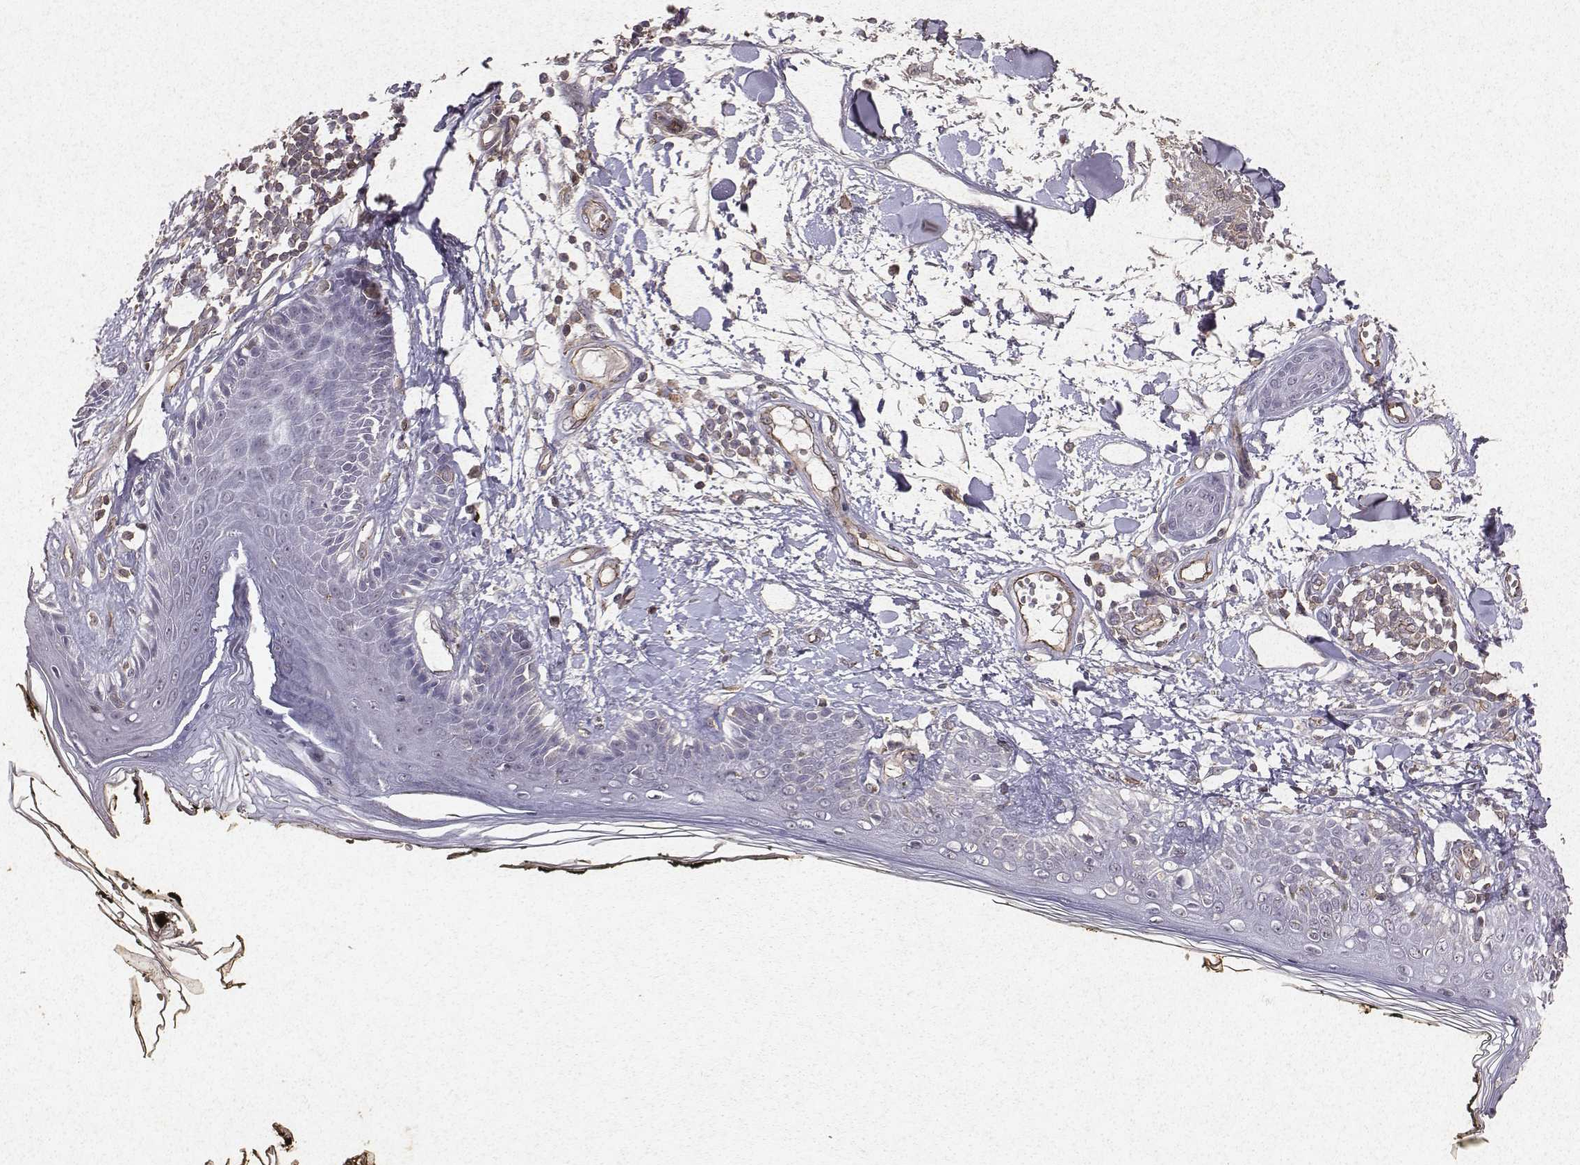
{"staining": {"intensity": "negative", "quantity": "none", "location": "none"}, "tissue": "skin", "cell_type": "Fibroblasts", "image_type": "normal", "snomed": [{"axis": "morphology", "description": "Normal tissue, NOS"}, {"axis": "topography", "description": "Skin"}], "caption": "Immunohistochemical staining of unremarkable skin displays no significant staining in fibroblasts.", "gene": "PTPRG", "patient": {"sex": "male", "age": 76}}